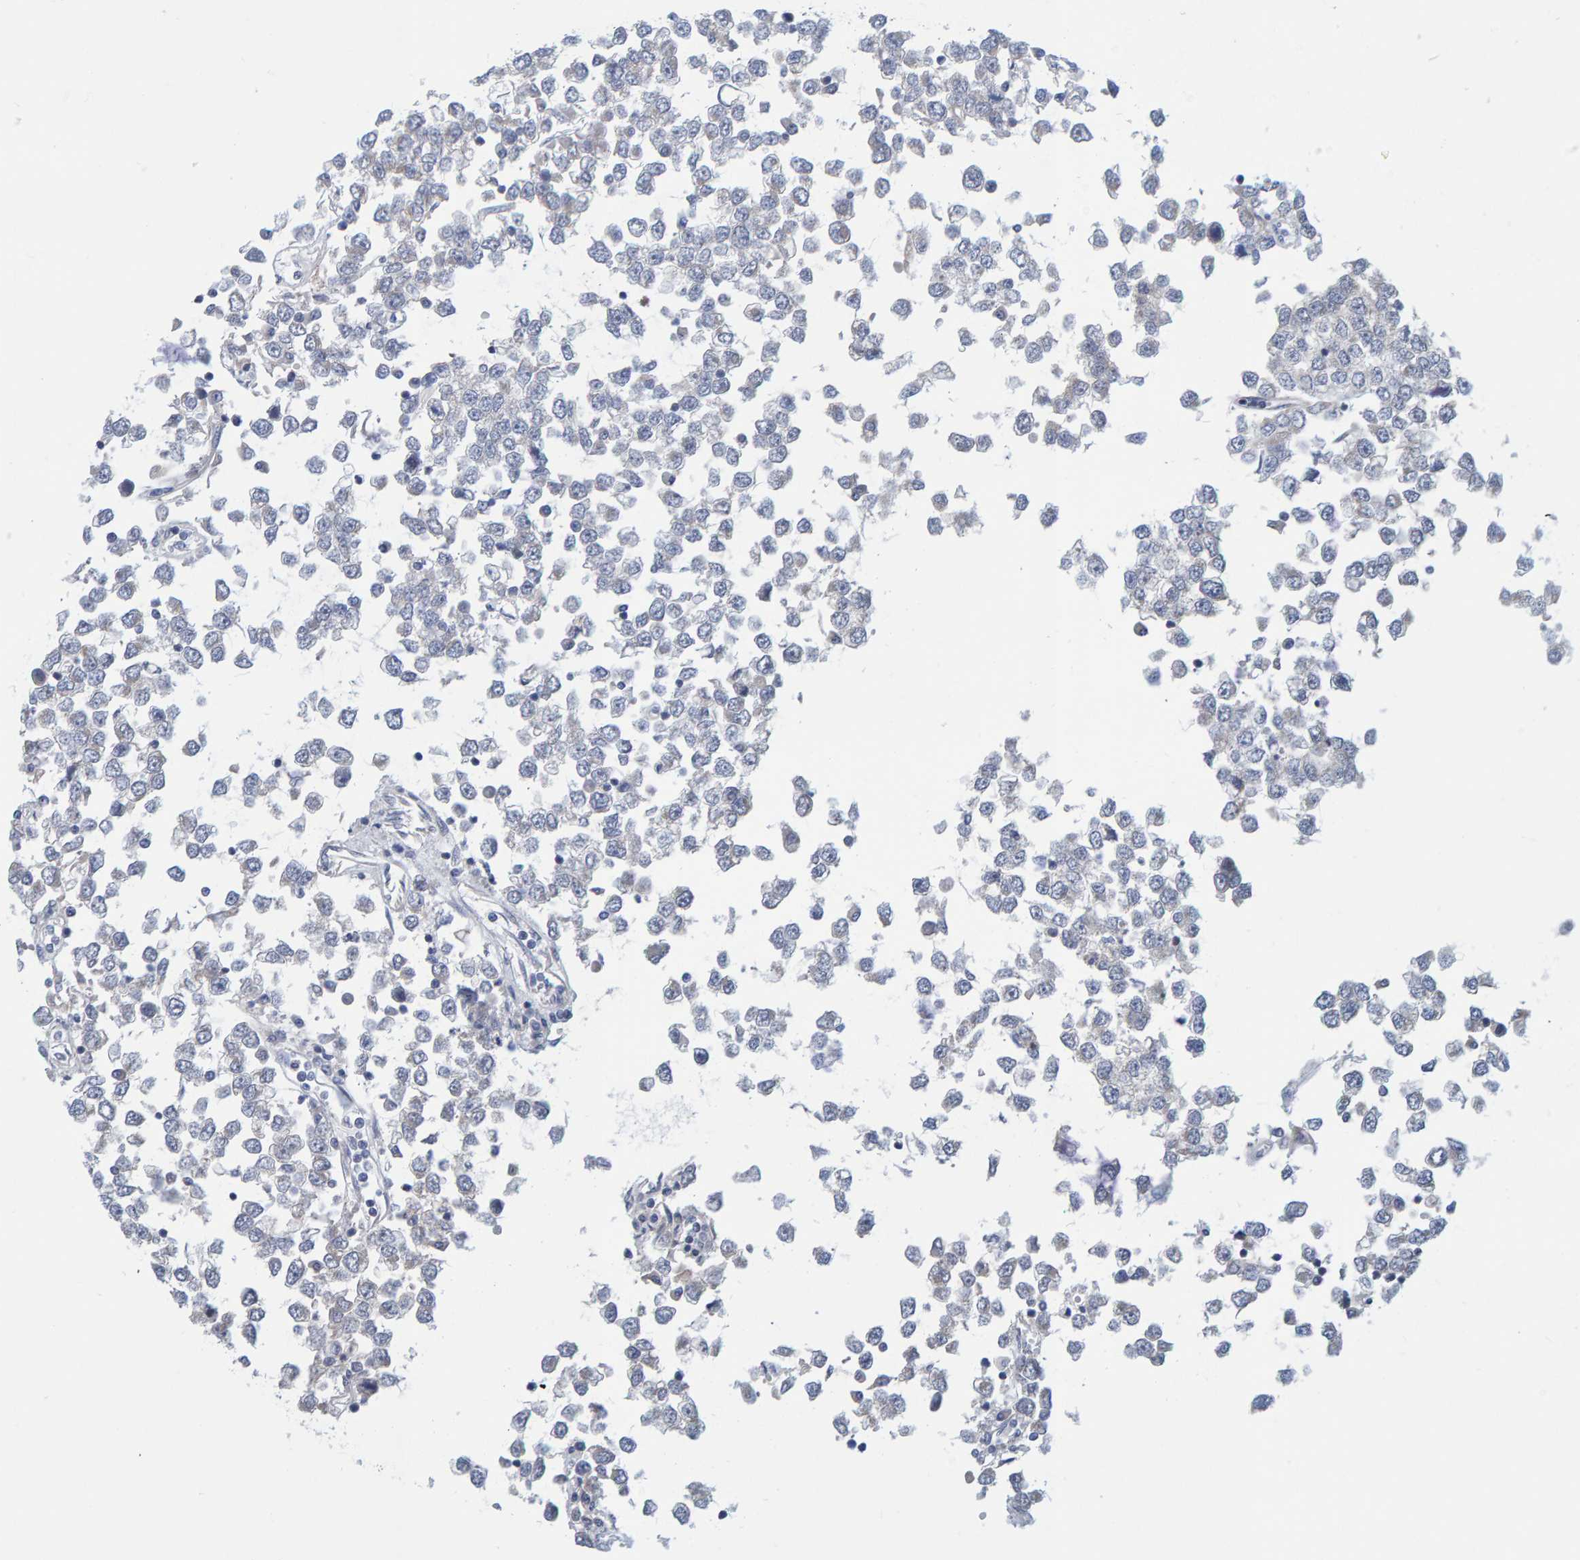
{"staining": {"intensity": "negative", "quantity": "none", "location": "none"}, "tissue": "testis cancer", "cell_type": "Tumor cells", "image_type": "cancer", "snomed": [{"axis": "morphology", "description": "Seminoma, NOS"}, {"axis": "topography", "description": "Testis"}], "caption": "Tumor cells are negative for protein expression in human seminoma (testis). The staining is performed using DAB brown chromogen with nuclei counter-stained in using hematoxylin.", "gene": "ZC3H3", "patient": {"sex": "male", "age": 65}}